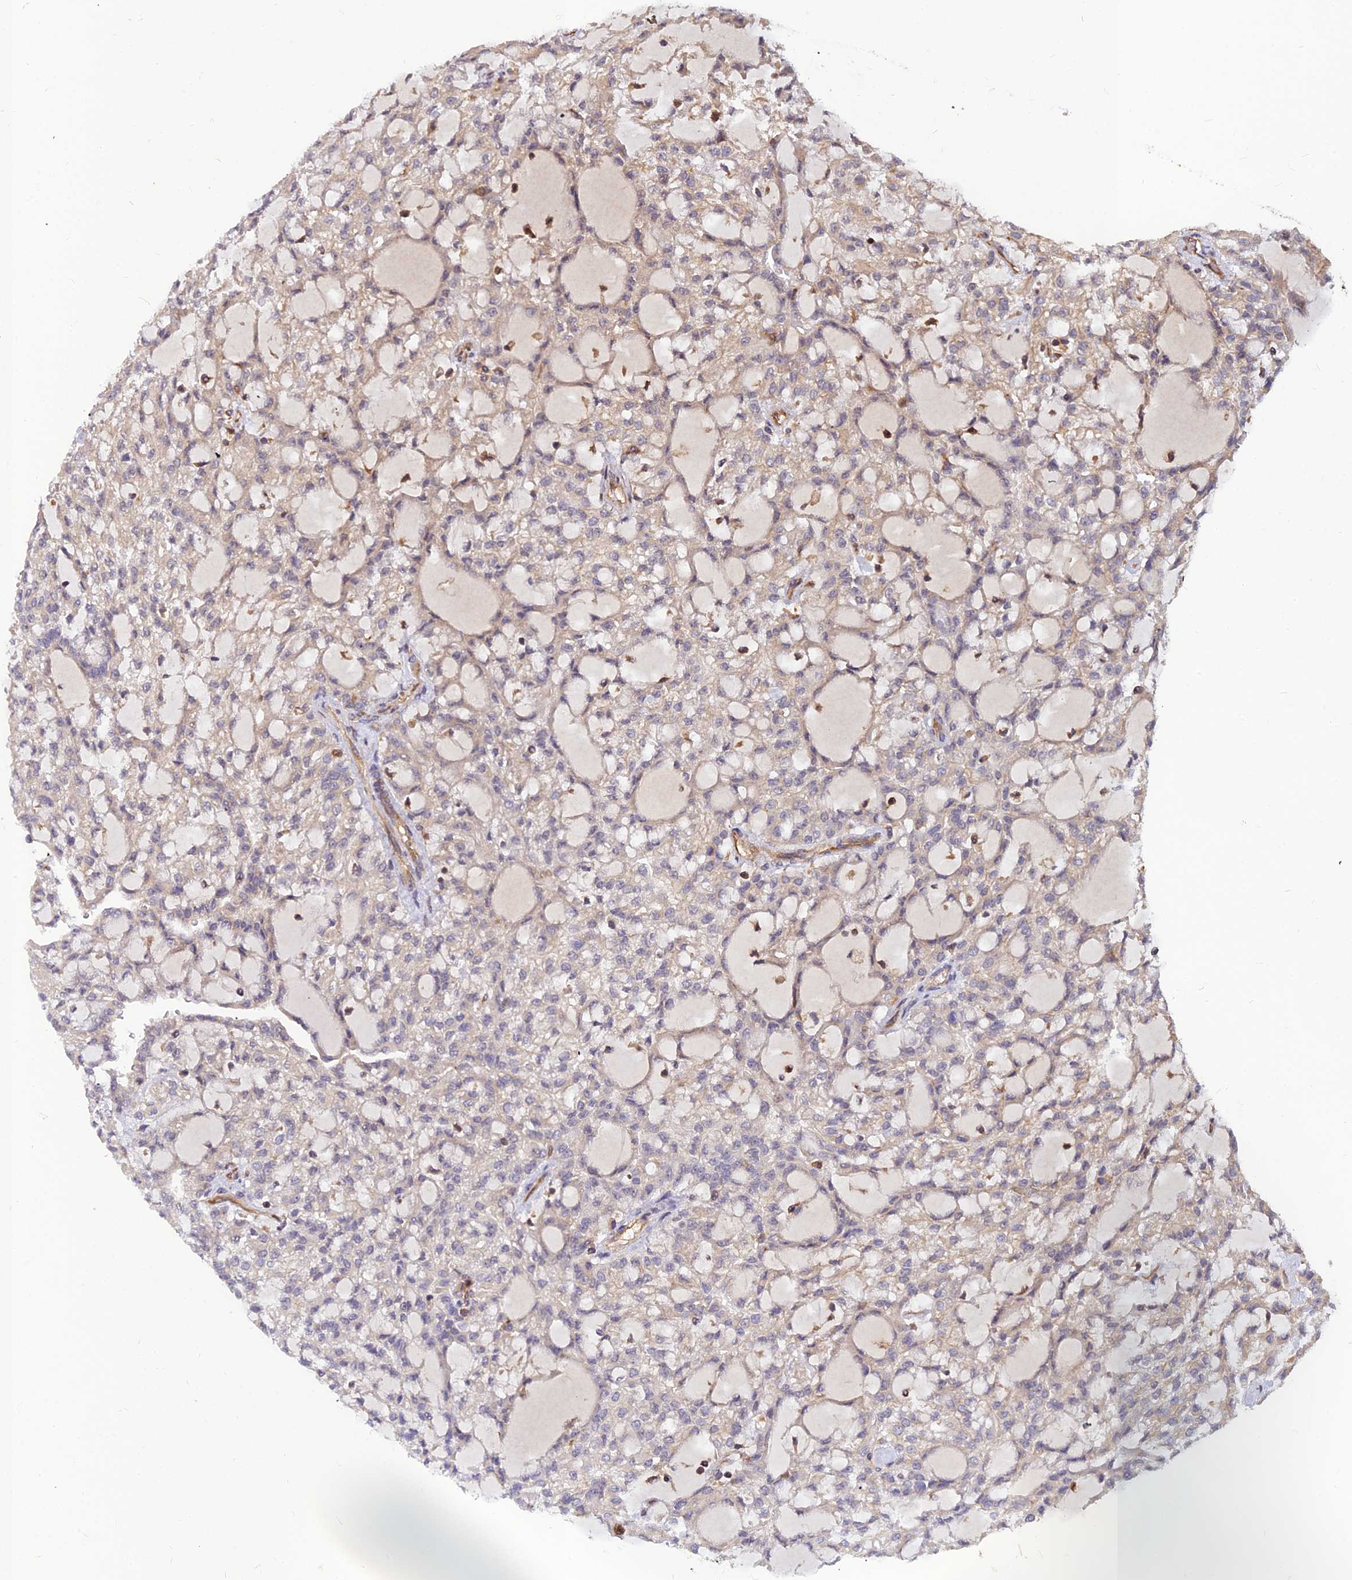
{"staining": {"intensity": "negative", "quantity": "none", "location": "none"}, "tissue": "renal cancer", "cell_type": "Tumor cells", "image_type": "cancer", "snomed": [{"axis": "morphology", "description": "Adenocarcinoma, NOS"}, {"axis": "topography", "description": "Kidney"}], "caption": "A high-resolution histopathology image shows IHC staining of renal adenocarcinoma, which displays no significant staining in tumor cells.", "gene": "ZNF467", "patient": {"sex": "male", "age": 63}}